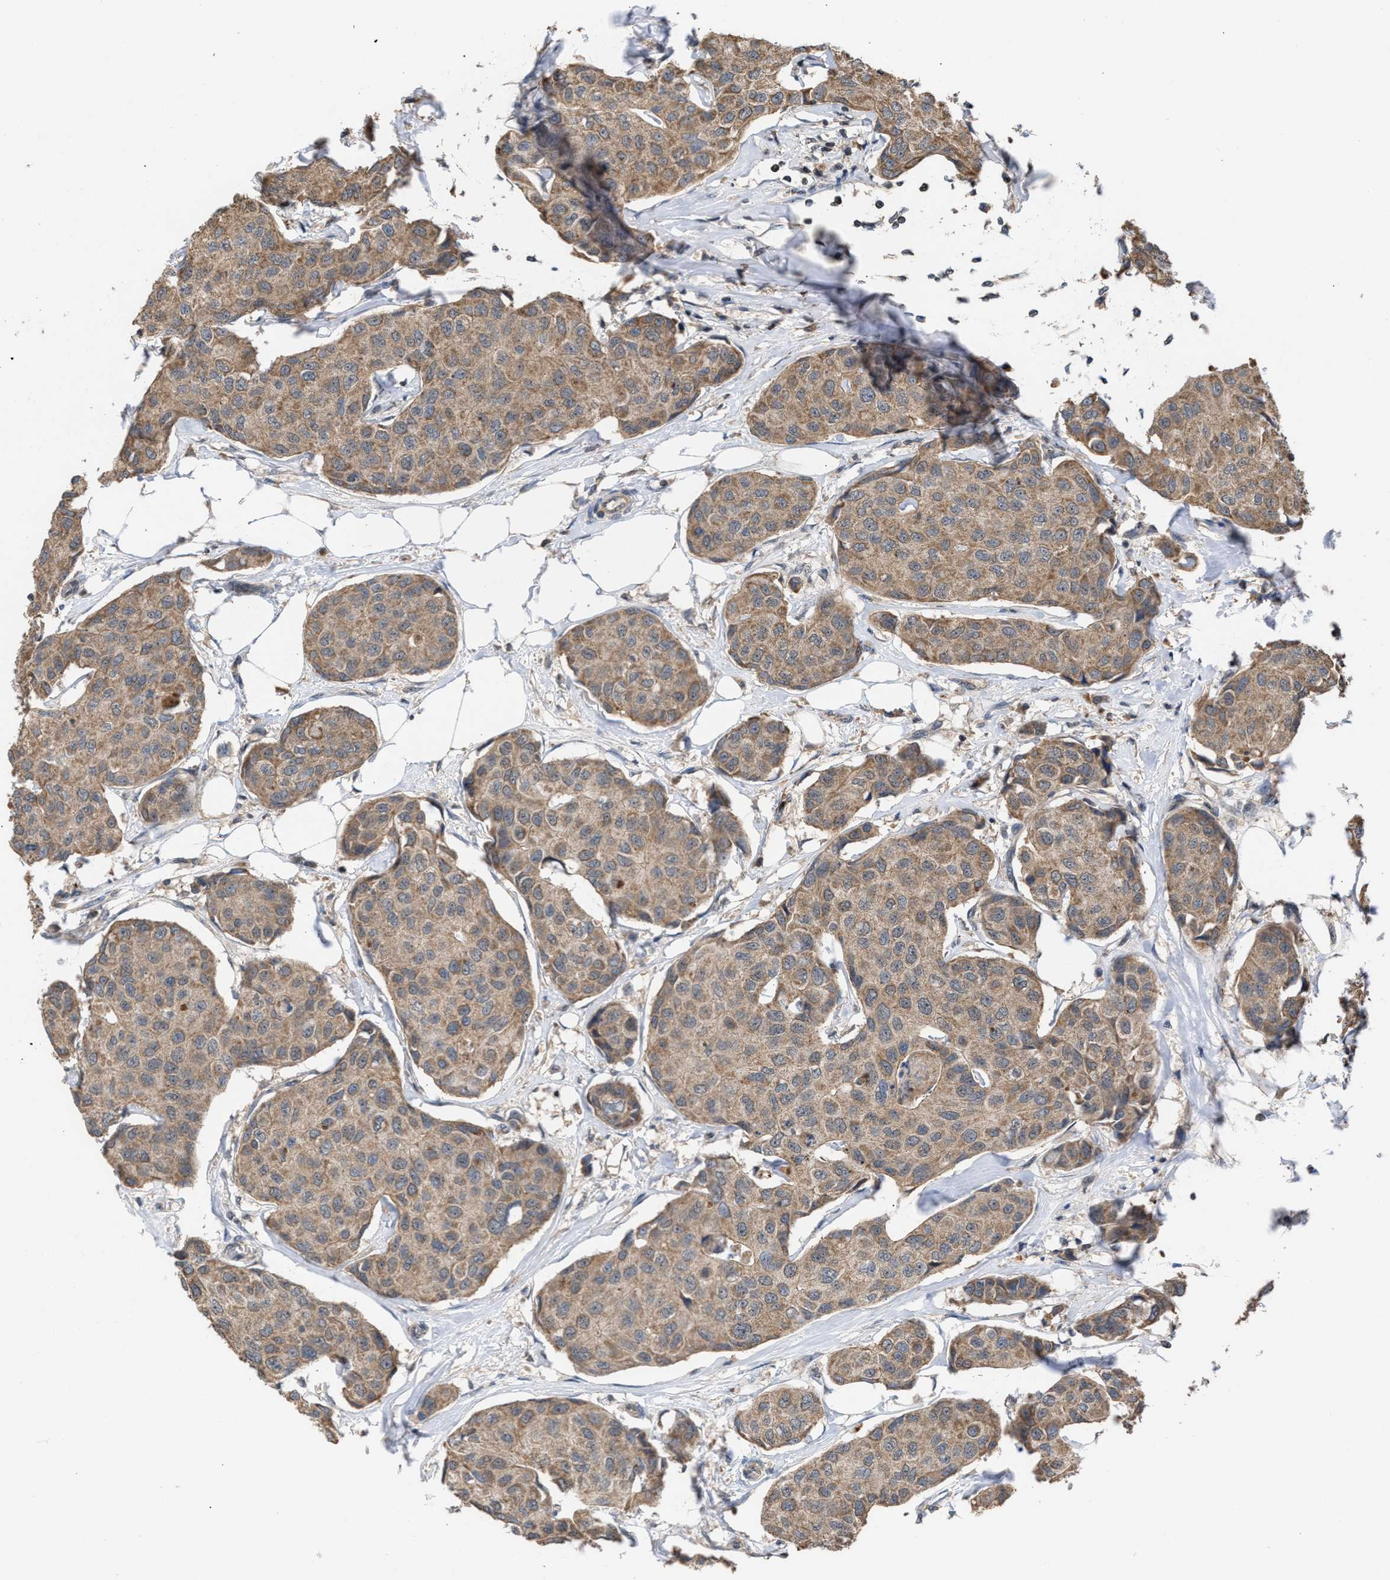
{"staining": {"intensity": "moderate", "quantity": ">75%", "location": "cytoplasmic/membranous"}, "tissue": "breast cancer", "cell_type": "Tumor cells", "image_type": "cancer", "snomed": [{"axis": "morphology", "description": "Duct carcinoma"}, {"axis": "topography", "description": "Breast"}], "caption": "Breast intraductal carcinoma stained for a protein demonstrates moderate cytoplasmic/membranous positivity in tumor cells.", "gene": "C9orf78", "patient": {"sex": "female", "age": 80}}